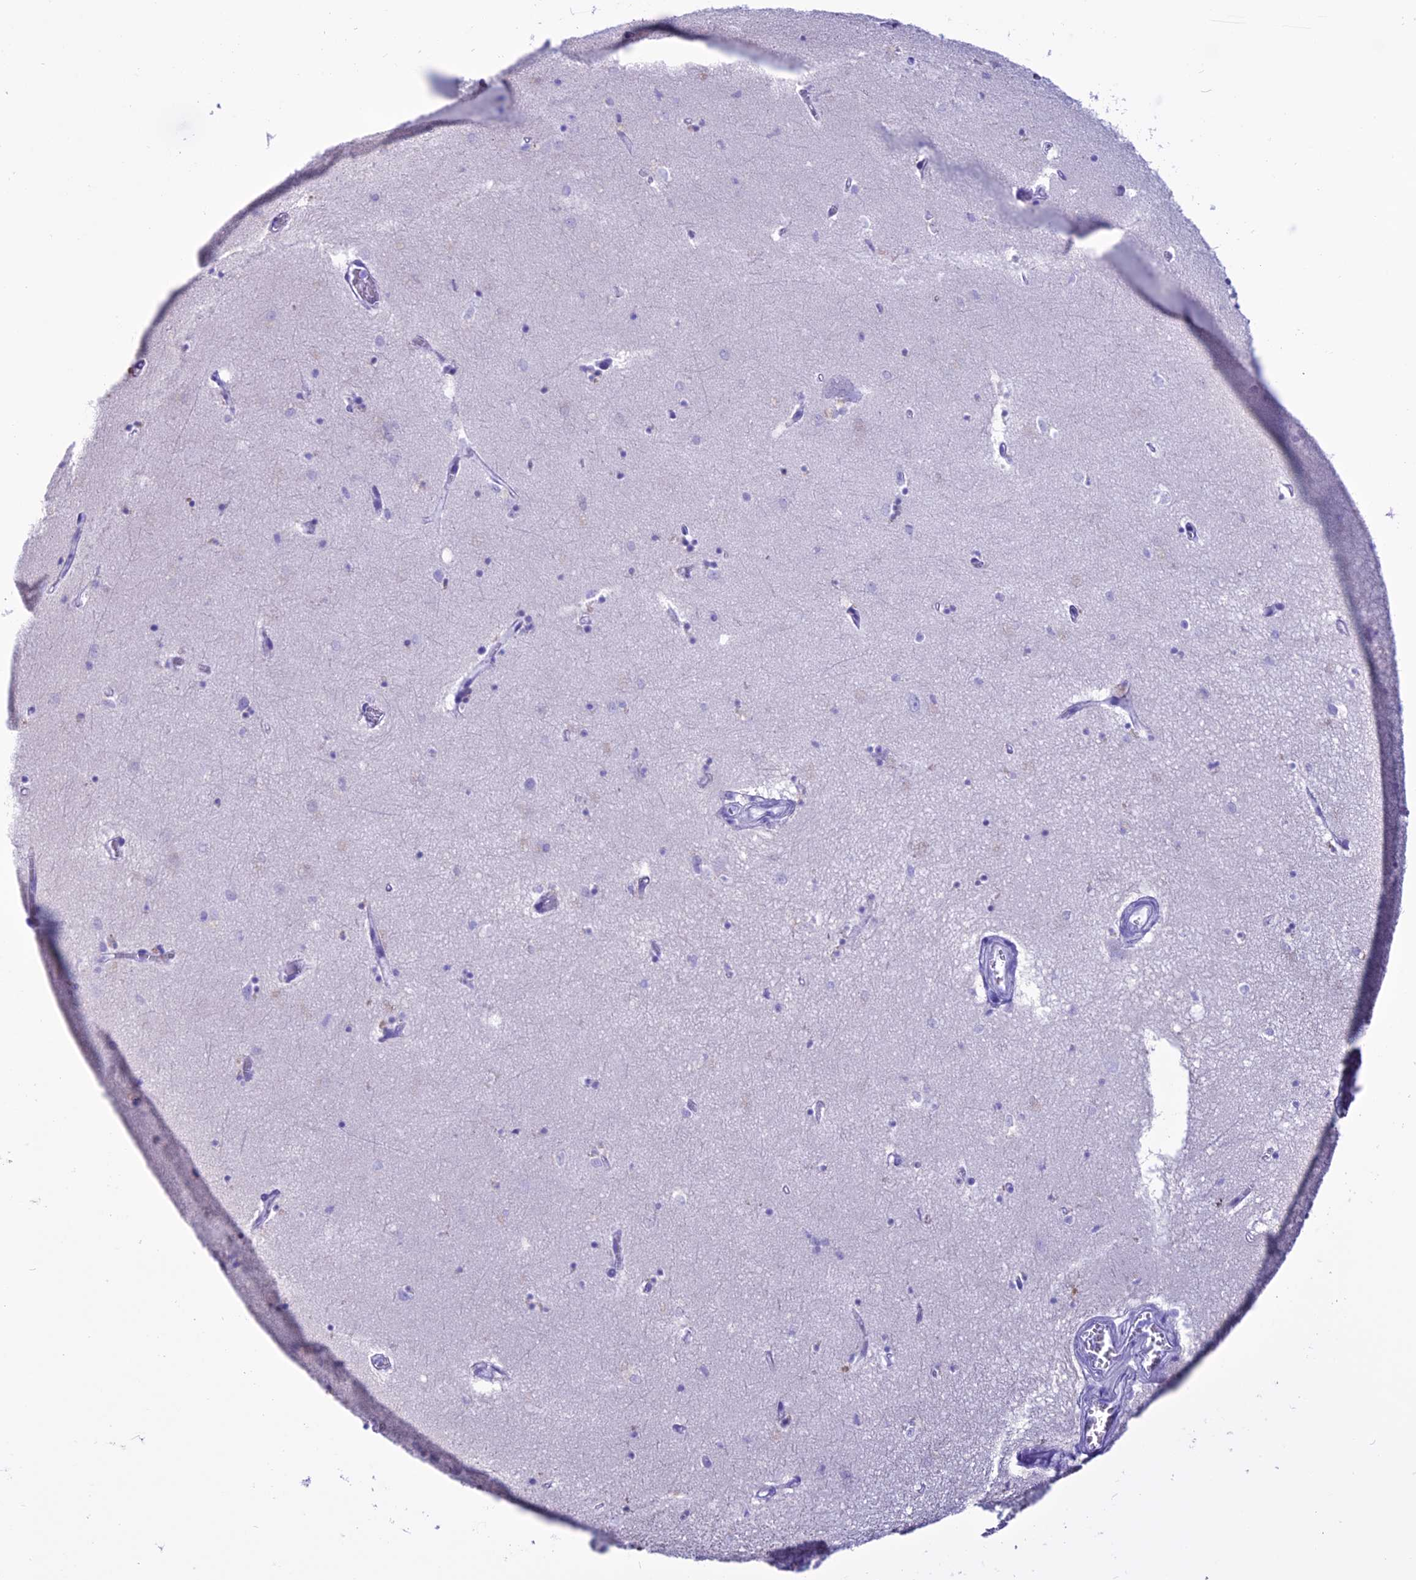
{"staining": {"intensity": "negative", "quantity": "none", "location": "none"}, "tissue": "hippocampus", "cell_type": "Glial cells", "image_type": "normal", "snomed": [{"axis": "morphology", "description": "Normal tissue, NOS"}, {"axis": "topography", "description": "Hippocampus"}], "caption": "A high-resolution micrograph shows IHC staining of unremarkable hippocampus, which exhibits no significant positivity in glial cells.", "gene": "MZB1", "patient": {"sex": "female", "age": 64}}